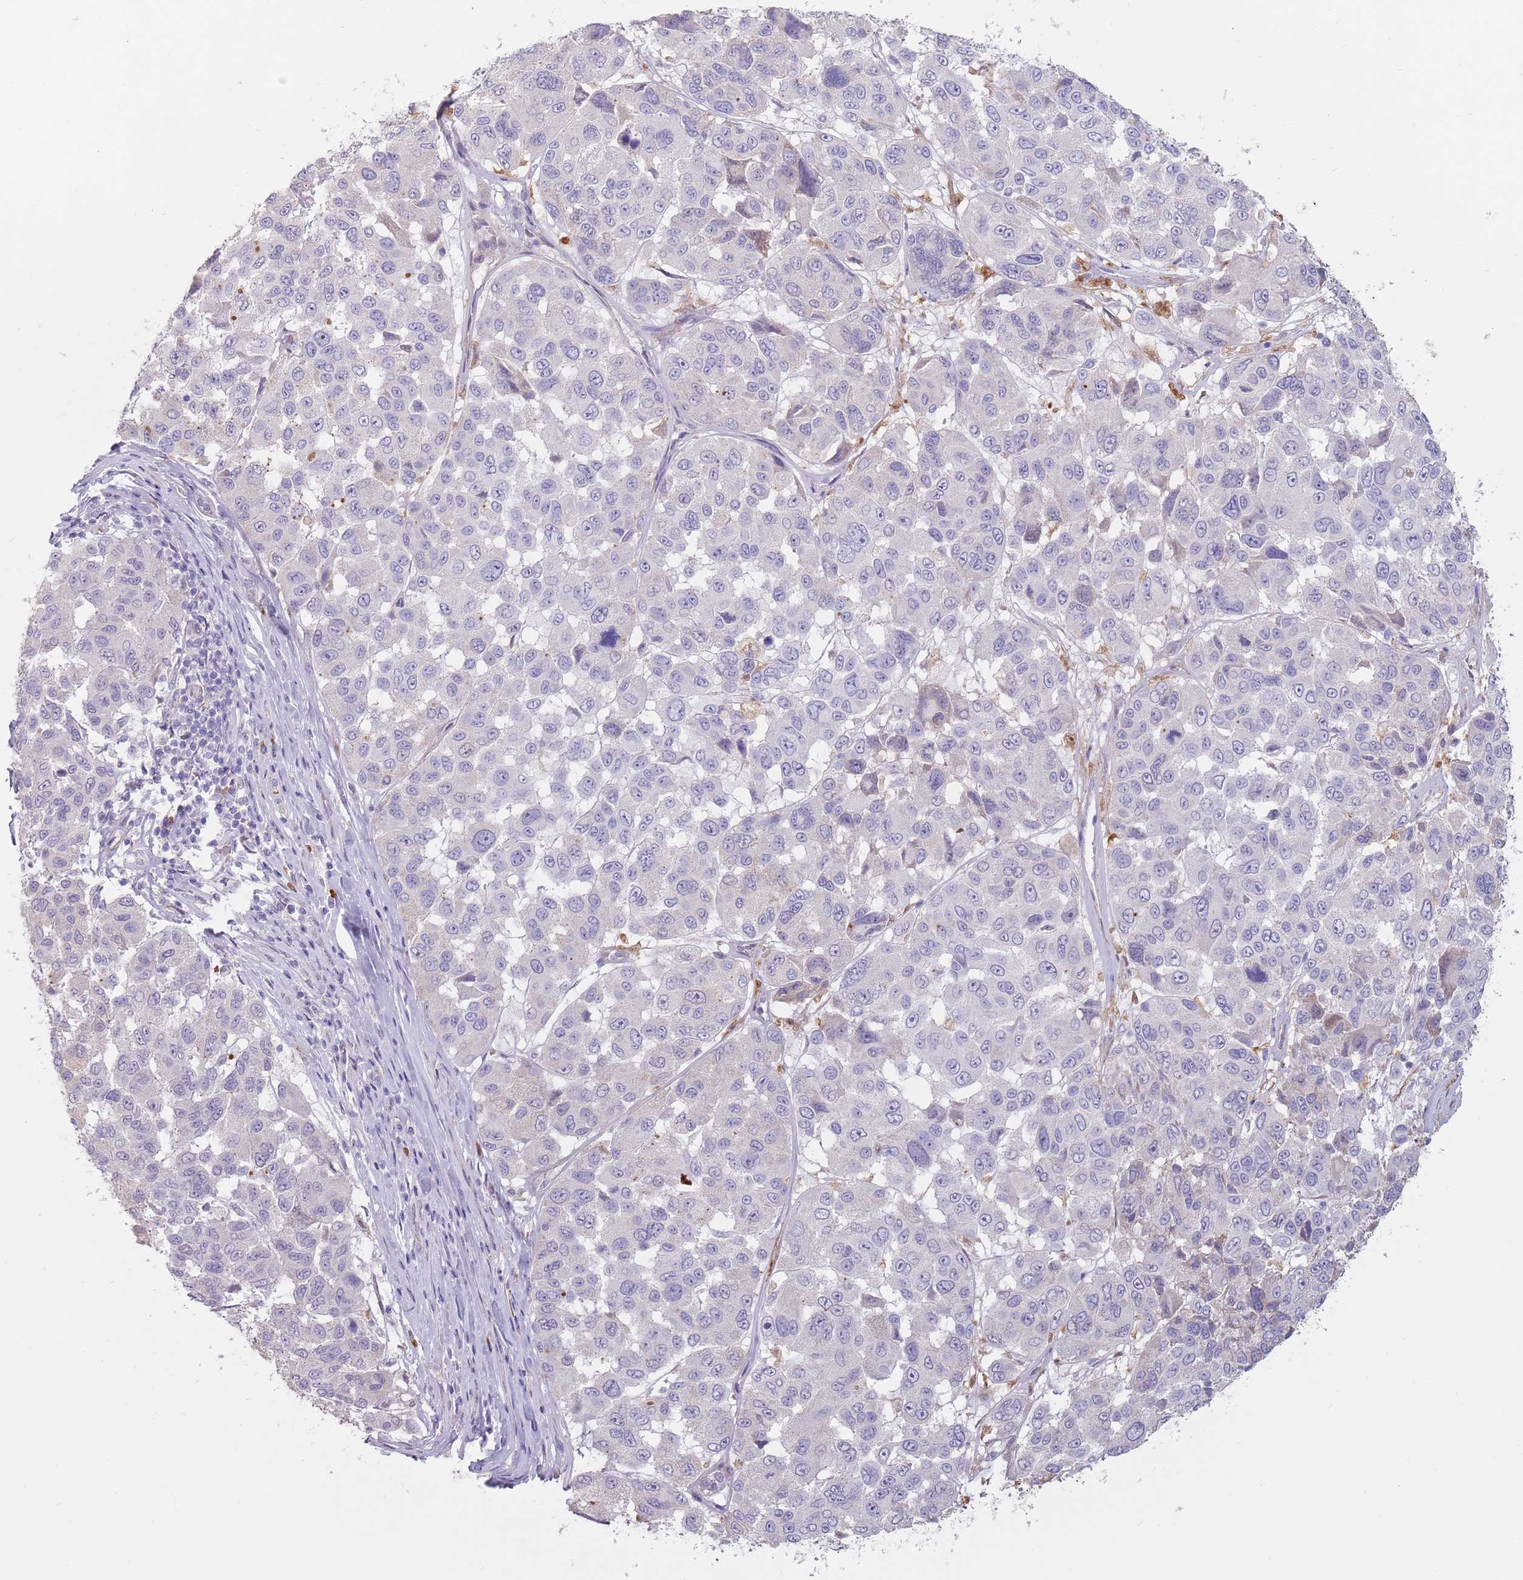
{"staining": {"intensity": "negative", "quantity": "none", "location": "none"}, "tissue": "melanoma", "cell_type": "Tumor cells", "image_type": "cancer", "snomed": [{"axis": "morphology", "description": "Malignant melanoma, NOS"}, {"axis": "topography", "description": "Skin"}], "caption": "Immunohistochemical staining of human malignant melanoma shows no significant expression in tumor cells.", "gene": "DXO", "patient": {"sex": "female", "age": 66}}